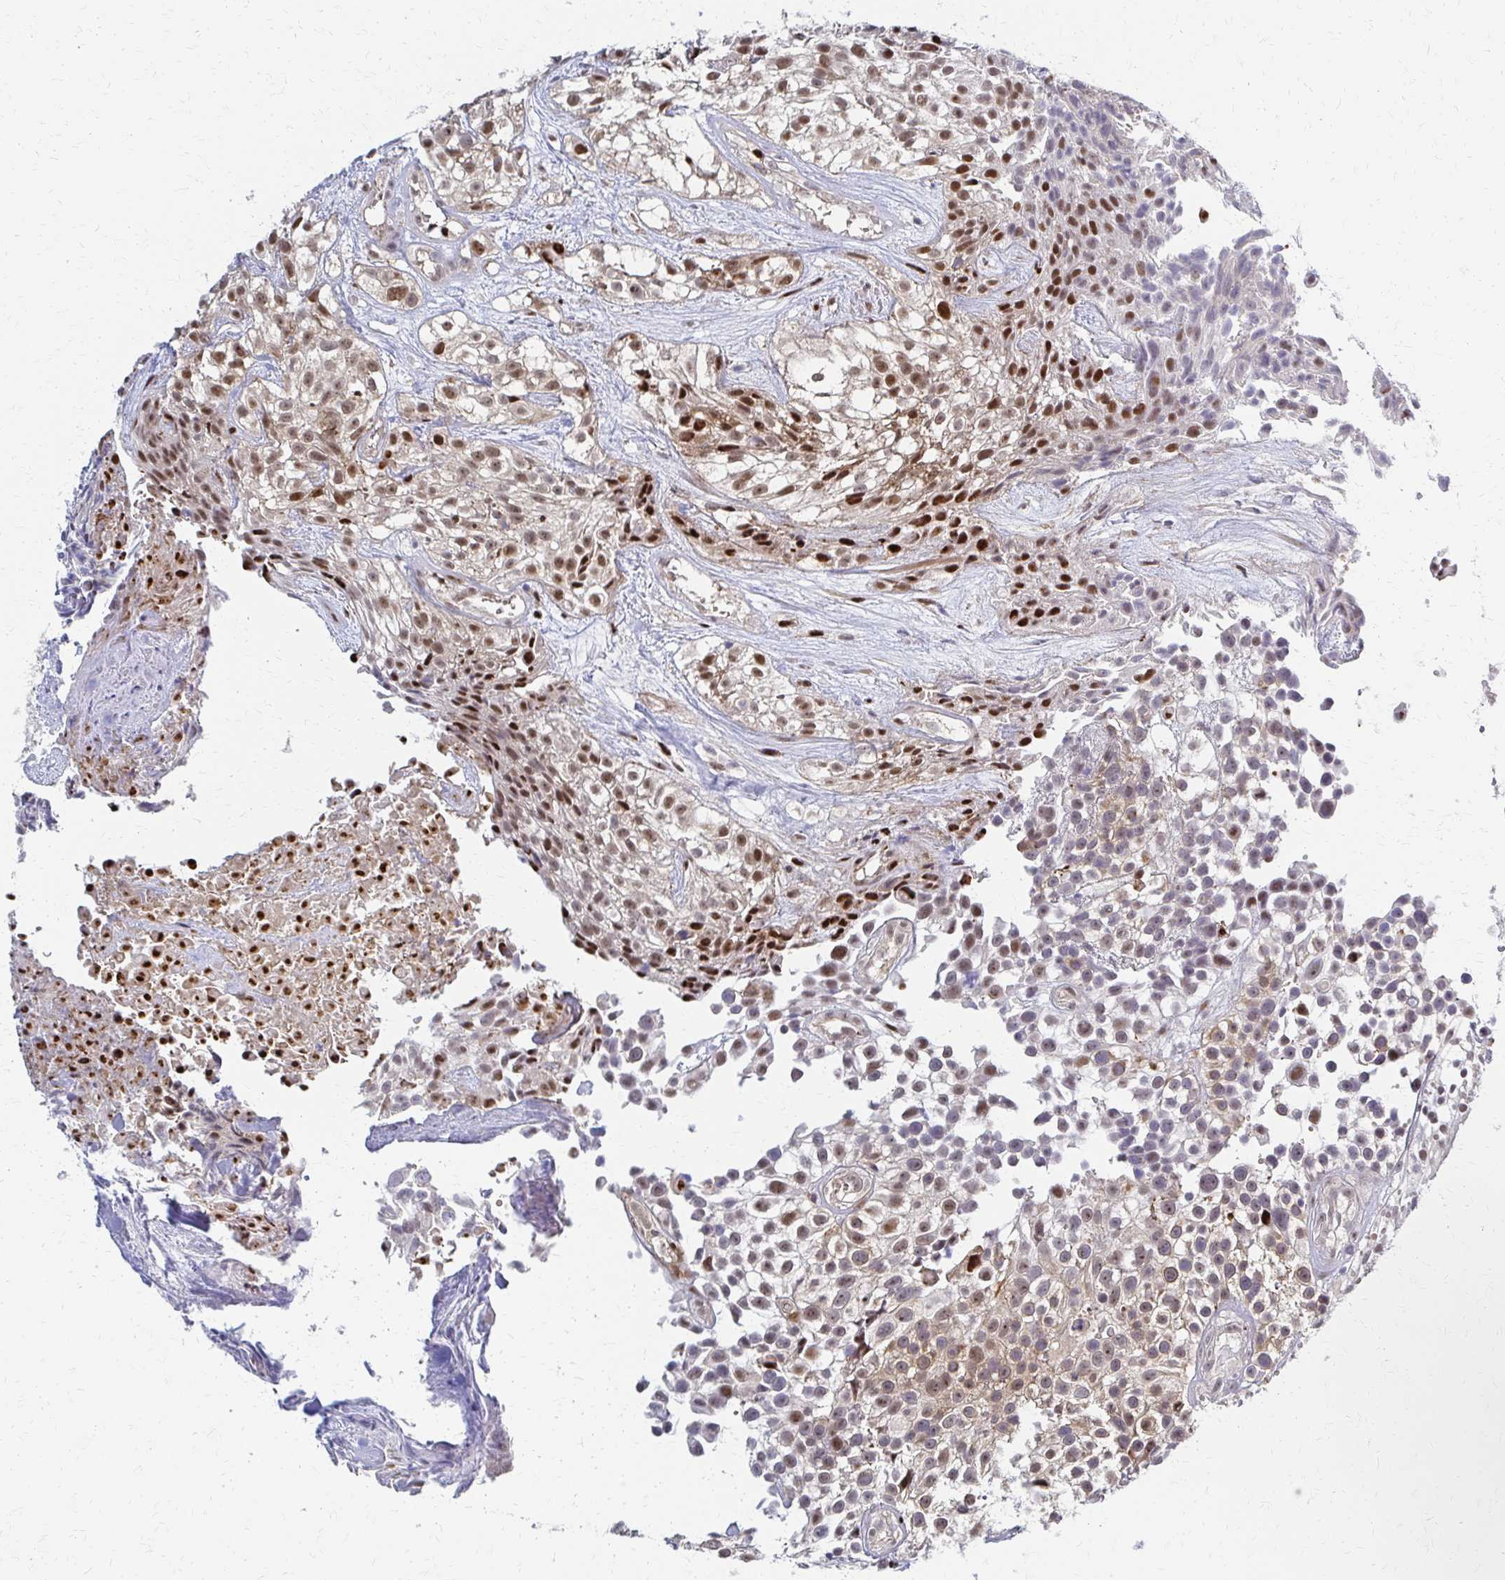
{"staining": {"intensity": "moderate", "quantity": ">75%", "location": "nuclear"}, "tissue": "urothelial cancer", "cell_type": "Tumor cells", "image_type": "cancer", "snomed": [{"axis": "morphology", "description": "Urothelial carcinoma, High grade"}, {"axis": "topography", "description": "Urinary bladder"}], "caption": "Urothelial cancer stained with a brown dye shows moderate nuclear positive expression in about >75% of tumor cells.", "gene": "PSMD7", "patient": {"sex": "male", "age": 56}}